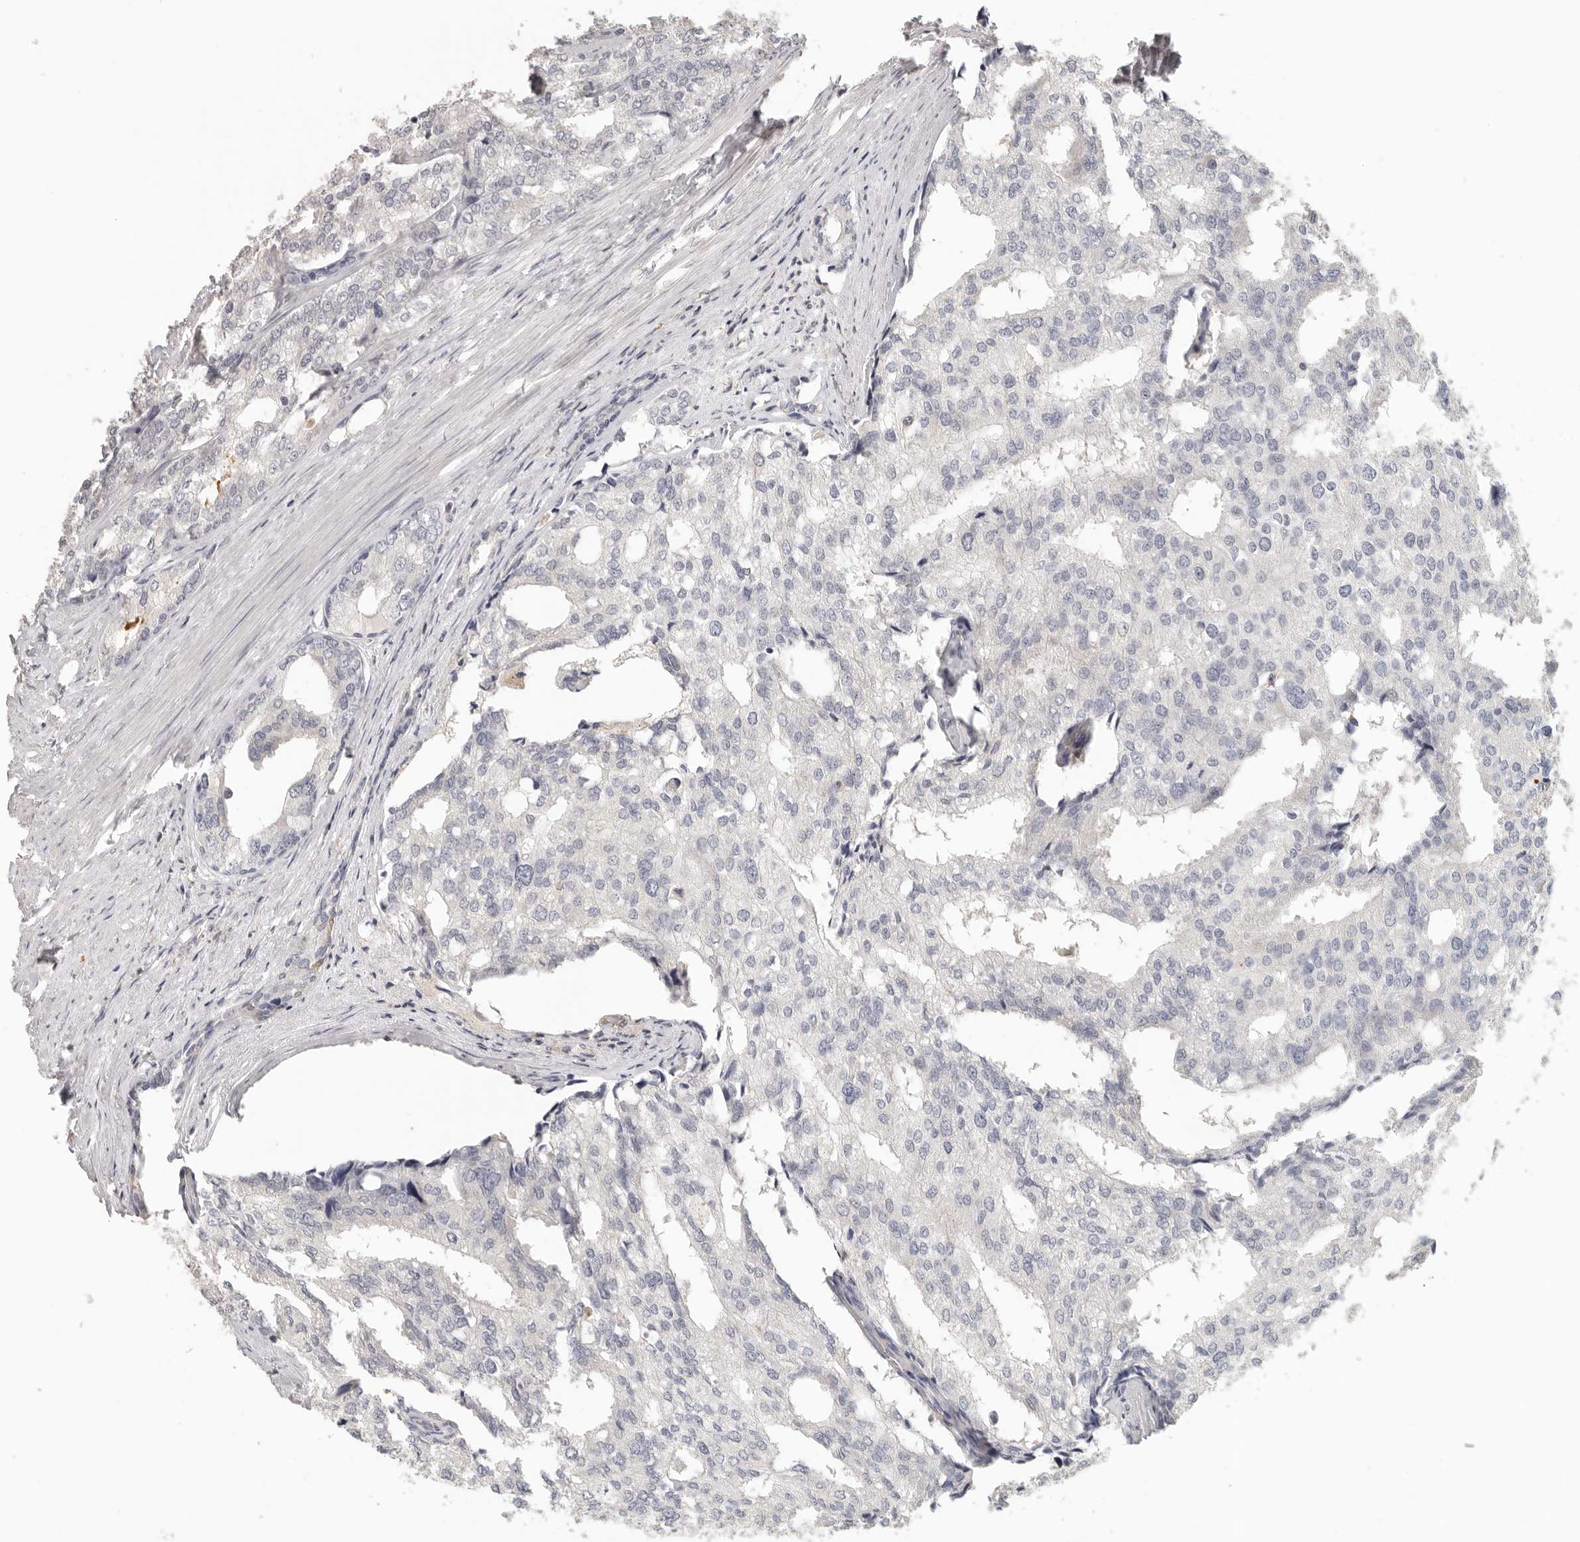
{"staining": {"intensity": "negative", "quantity": "none", "location": "none"}, "tissue": "prostate cancer", "cell_type": "Tumor cells", "image_type": "cancer", "snomed": [{"axis": "morphology", "description": "Adenocarcinoma, High grade"}, {"axis": "topography", "description": "Prostate"}], "caption": "Tumor cells are negative for protein expression in human prostate cancer (adenocarcinoma (high-grade)).", "gene": "CSK", "patient": {"sex": "male", "age": 50}}